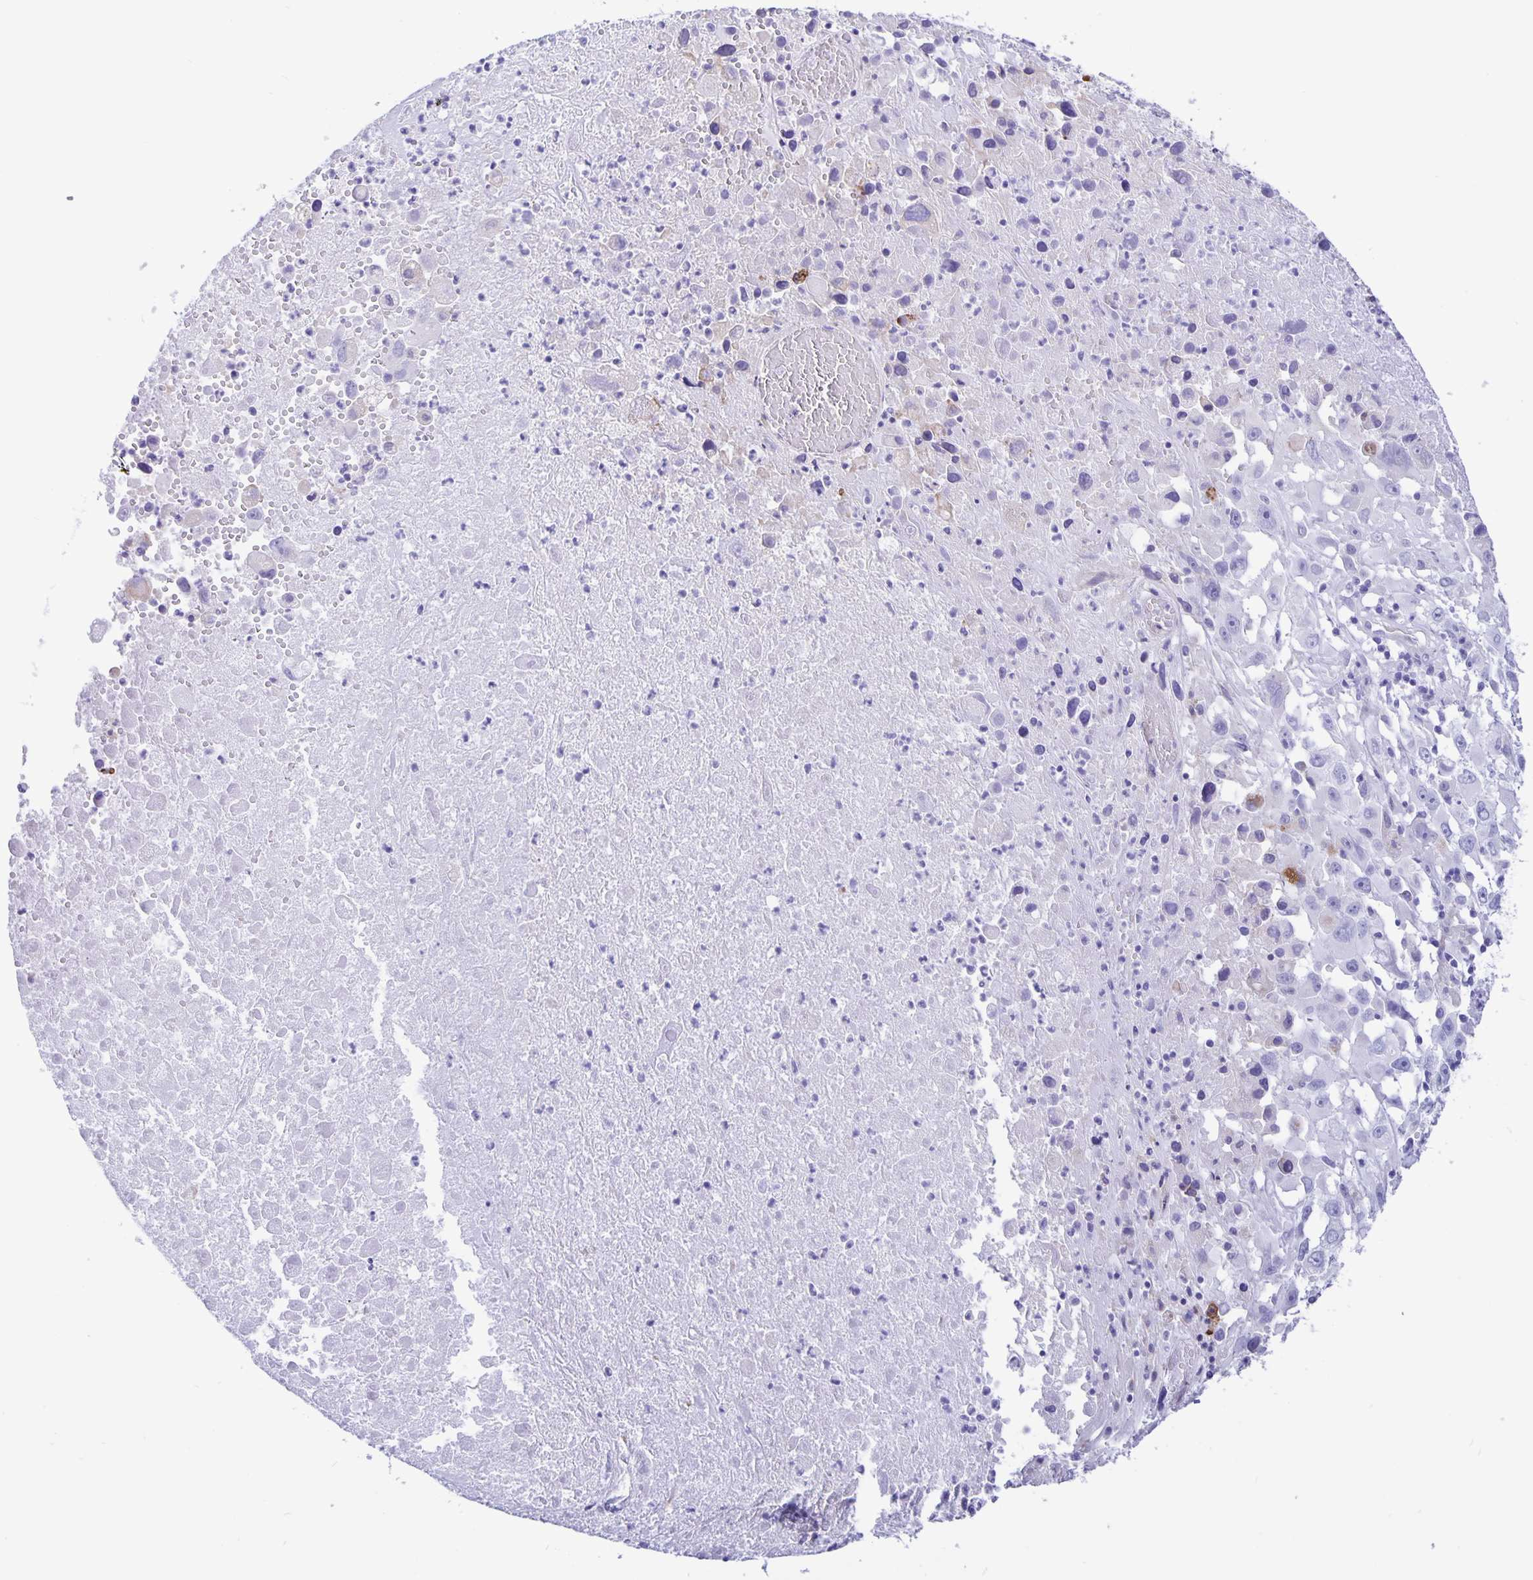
{"staining": {"intensity": "negative", "quantity": "none", "location": "none"}, "tissue": "melanoma", "cell_type": "Tumor cells", "image_type": "cancer", "snomed": [{"axis": "morphology", "description": "Malignant melanoma, Metastatic site"}, {"axis": "topography", "description": "Soft tissue"}], "caption": "Immunohistochemical staining of human malignant melanoma (metastatic site) reveals no significant positivity in tumor cells.", "gene": "ERMN", "patient": {"sex": "male", "age": 50}}